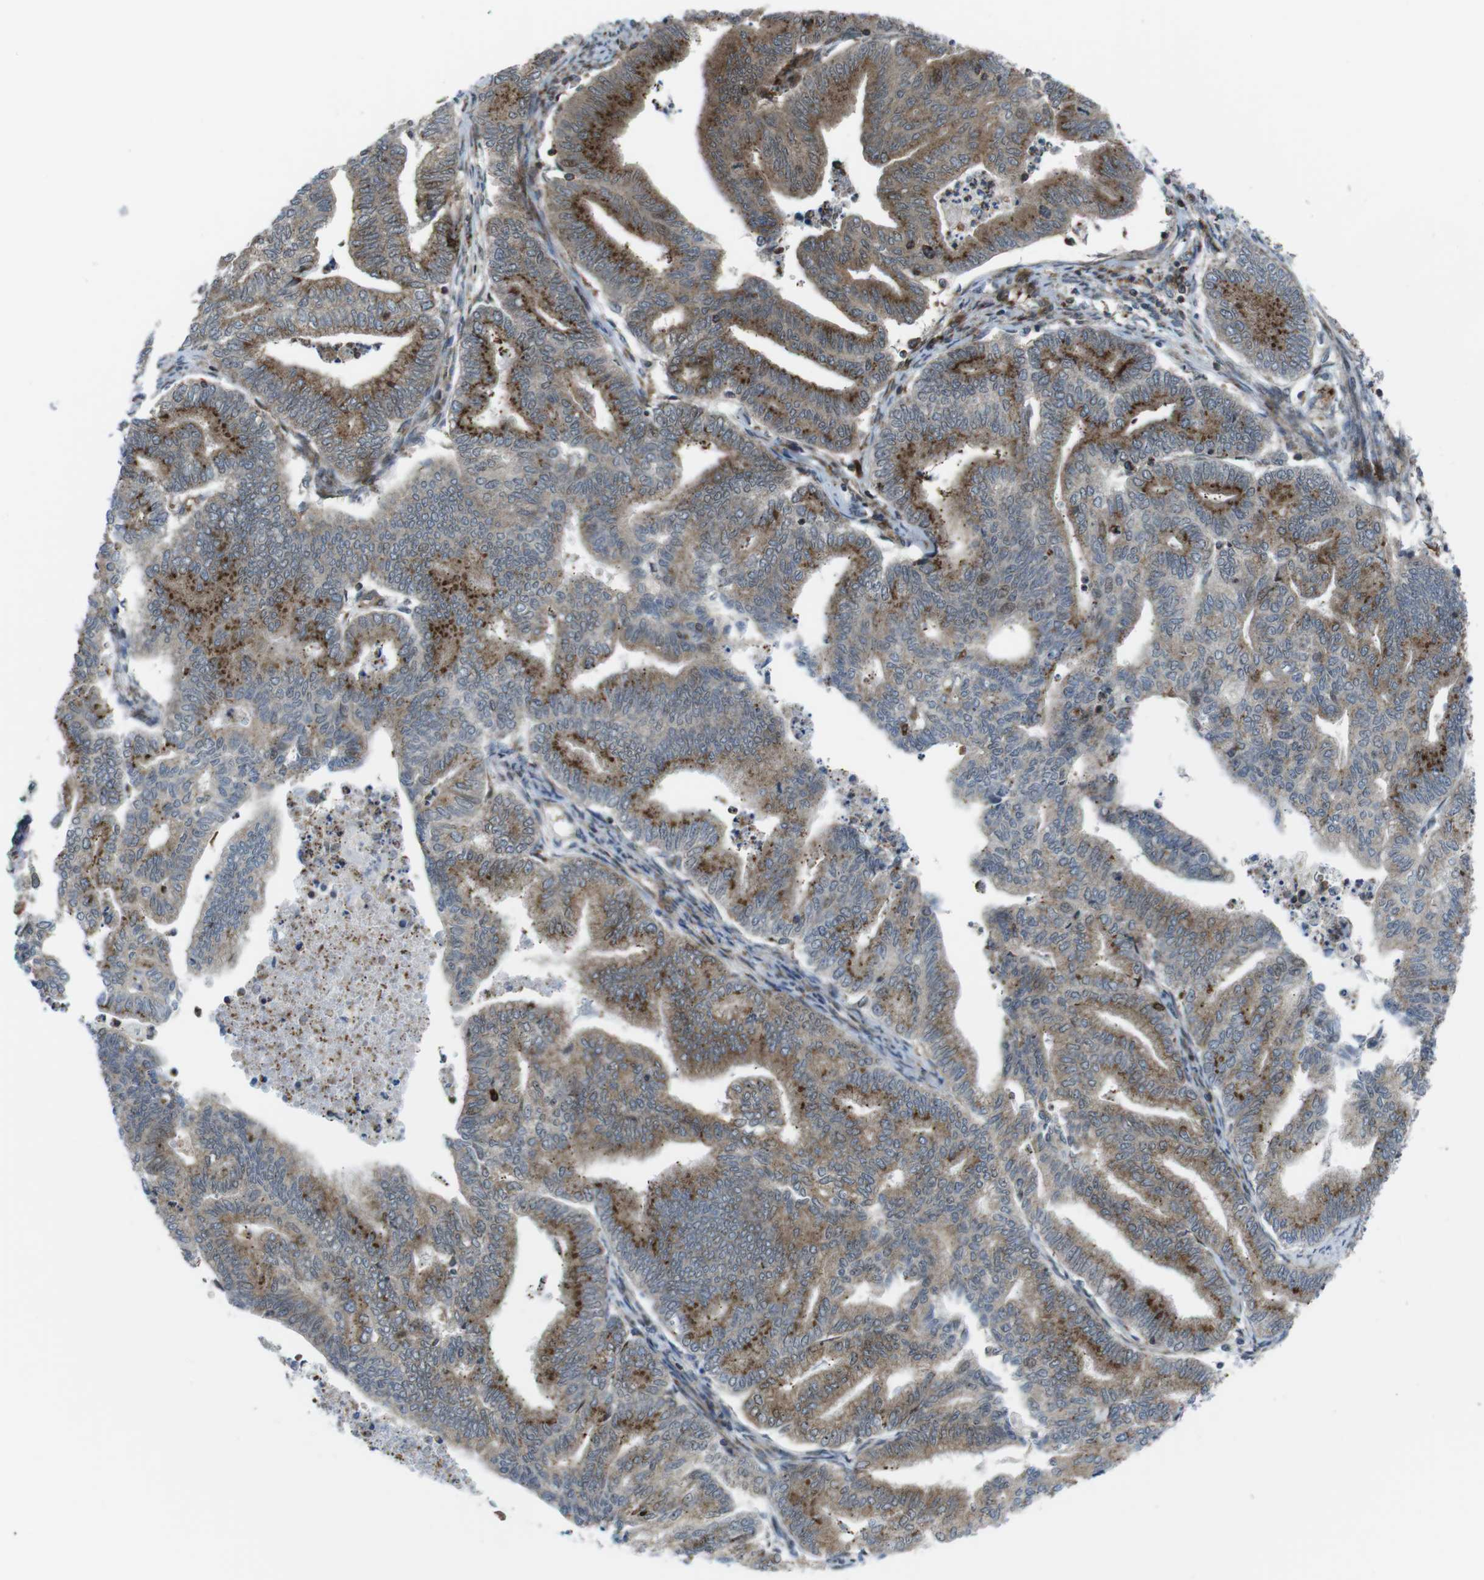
{"staining": {"intensity": "moderate", "quantity": ">75%", "location": "cytoplasmic/membranous,nuclear"}, "tissue": "endometrial cancer", "cell_type": "Tumor cells", "image_type": "cancer", "snomed": [{"axis": "morphology", "description": "Adenocarcinoma, NOS"}, {"axis": "topography", "description": "Endometrium"}], "caption": "The micrograph shows immunohistochemical staining of endometrial cancer. There is moderate cytoplasmic/membranous and nuclear staining is identified in about >75% of tumor cells. Using DAB (3,3'-diaminobenzidine) (brown) and hematoxylin (blue) stains, captured at high magnification using brightfield microscopy.", "gene": "CUL7", "patient": {"sex": "female", "age": 79}}